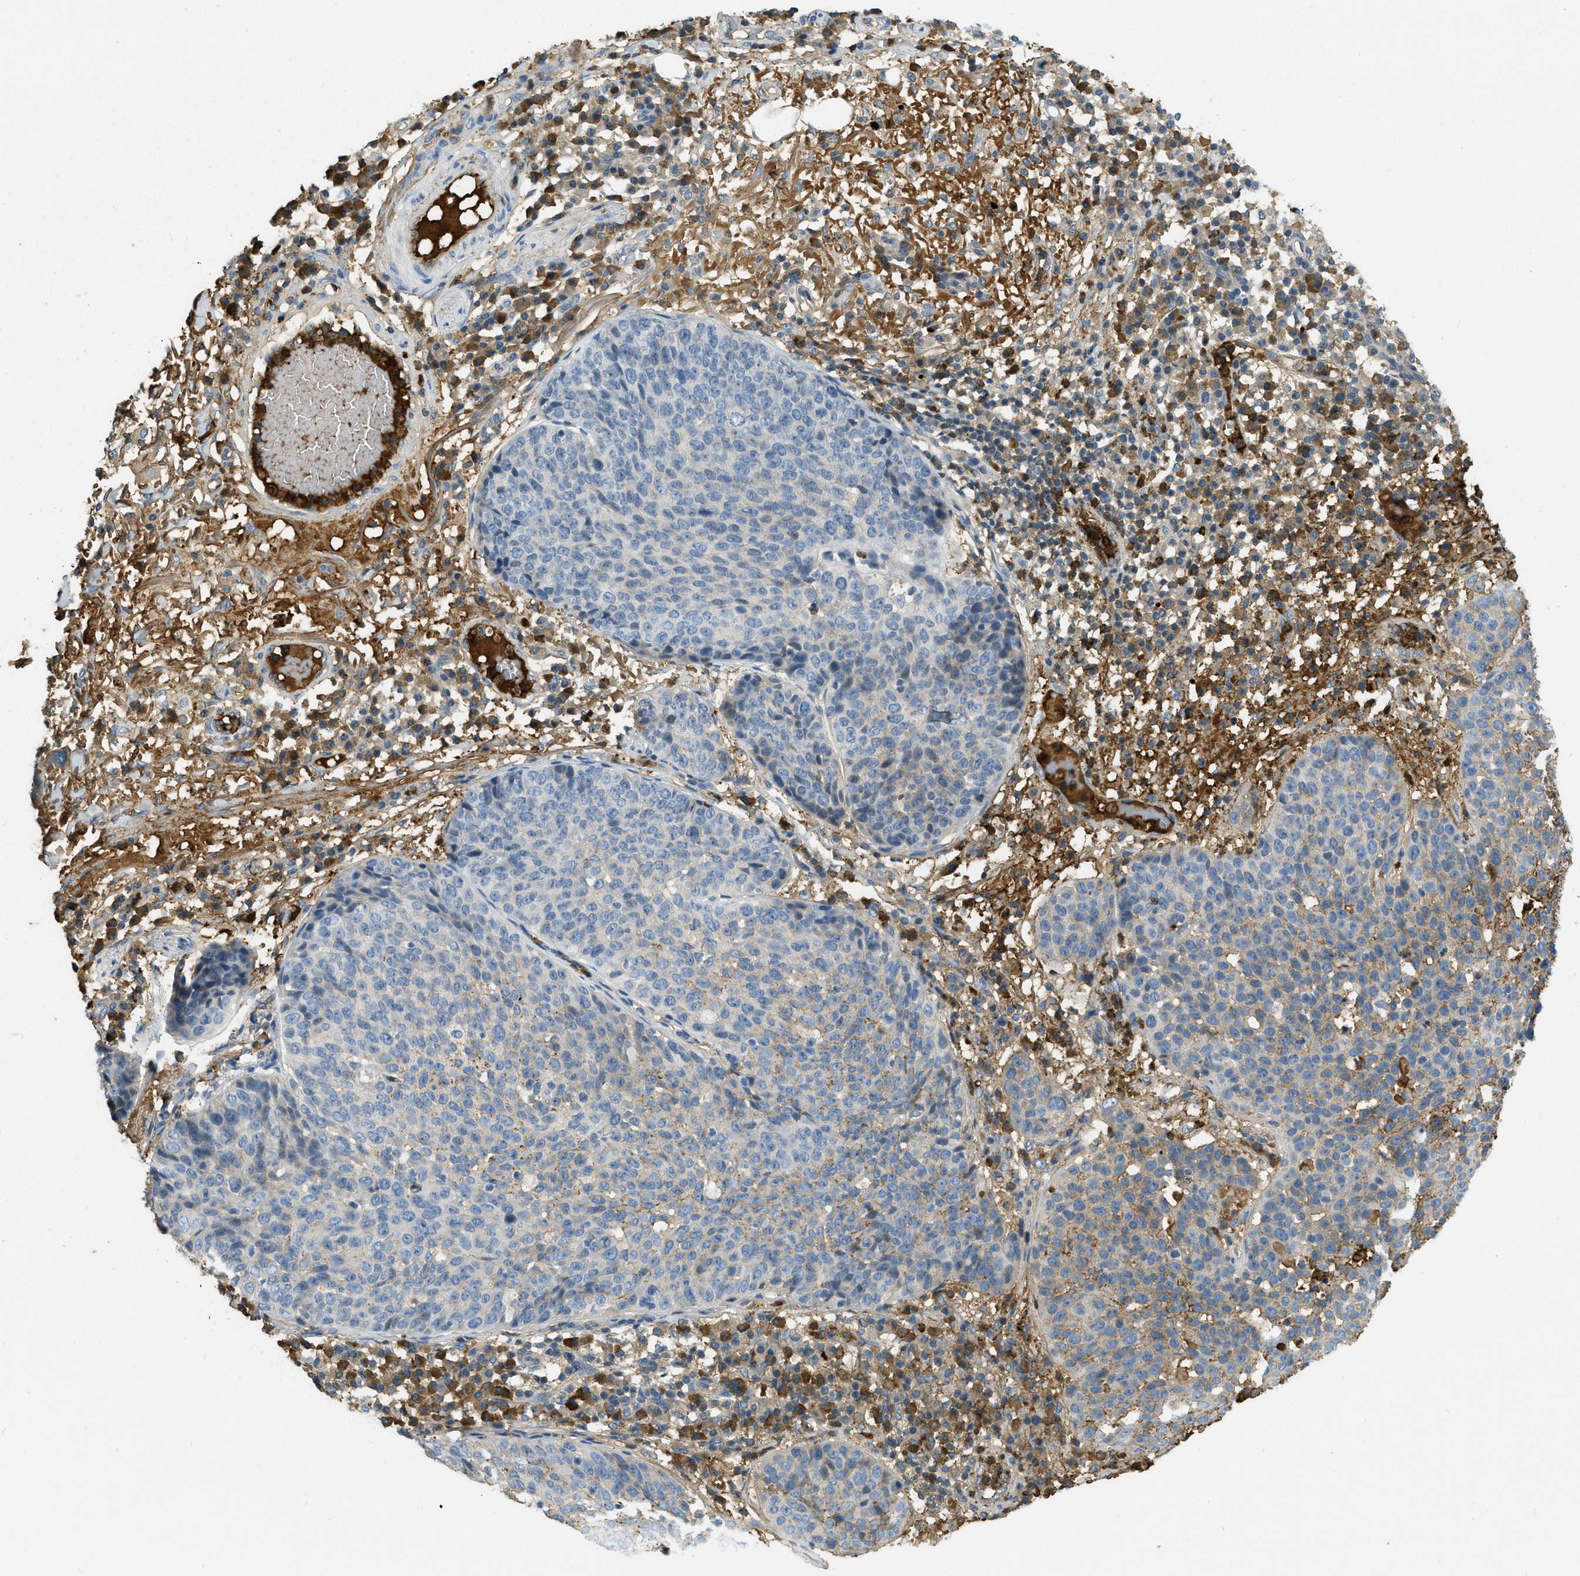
{"staining": {"intensity": "negative", "quantity": "none", "location": "none"}, "tissue": "skin cancer", "cell_type": "Tumor cells", "image_type": "cancer", "snomed": [{"axis": "morphology", "description": "Squamous cell carcinoma in situ, NOS"}, {"axis": "morphology", "description": "Squamous cell carcinoma, NOS"}, {"axis": "topography", "description": "Skin"}], "caption": "This image is of skin cancer (squamous cell carcinoma in situ) stained with IHC to label a protein in brown with the nuclei are counter-stained blue. There is no staining in tumor cells.", "gene": "PRTN3", "patient": {"sex": "male", "age": 93}}